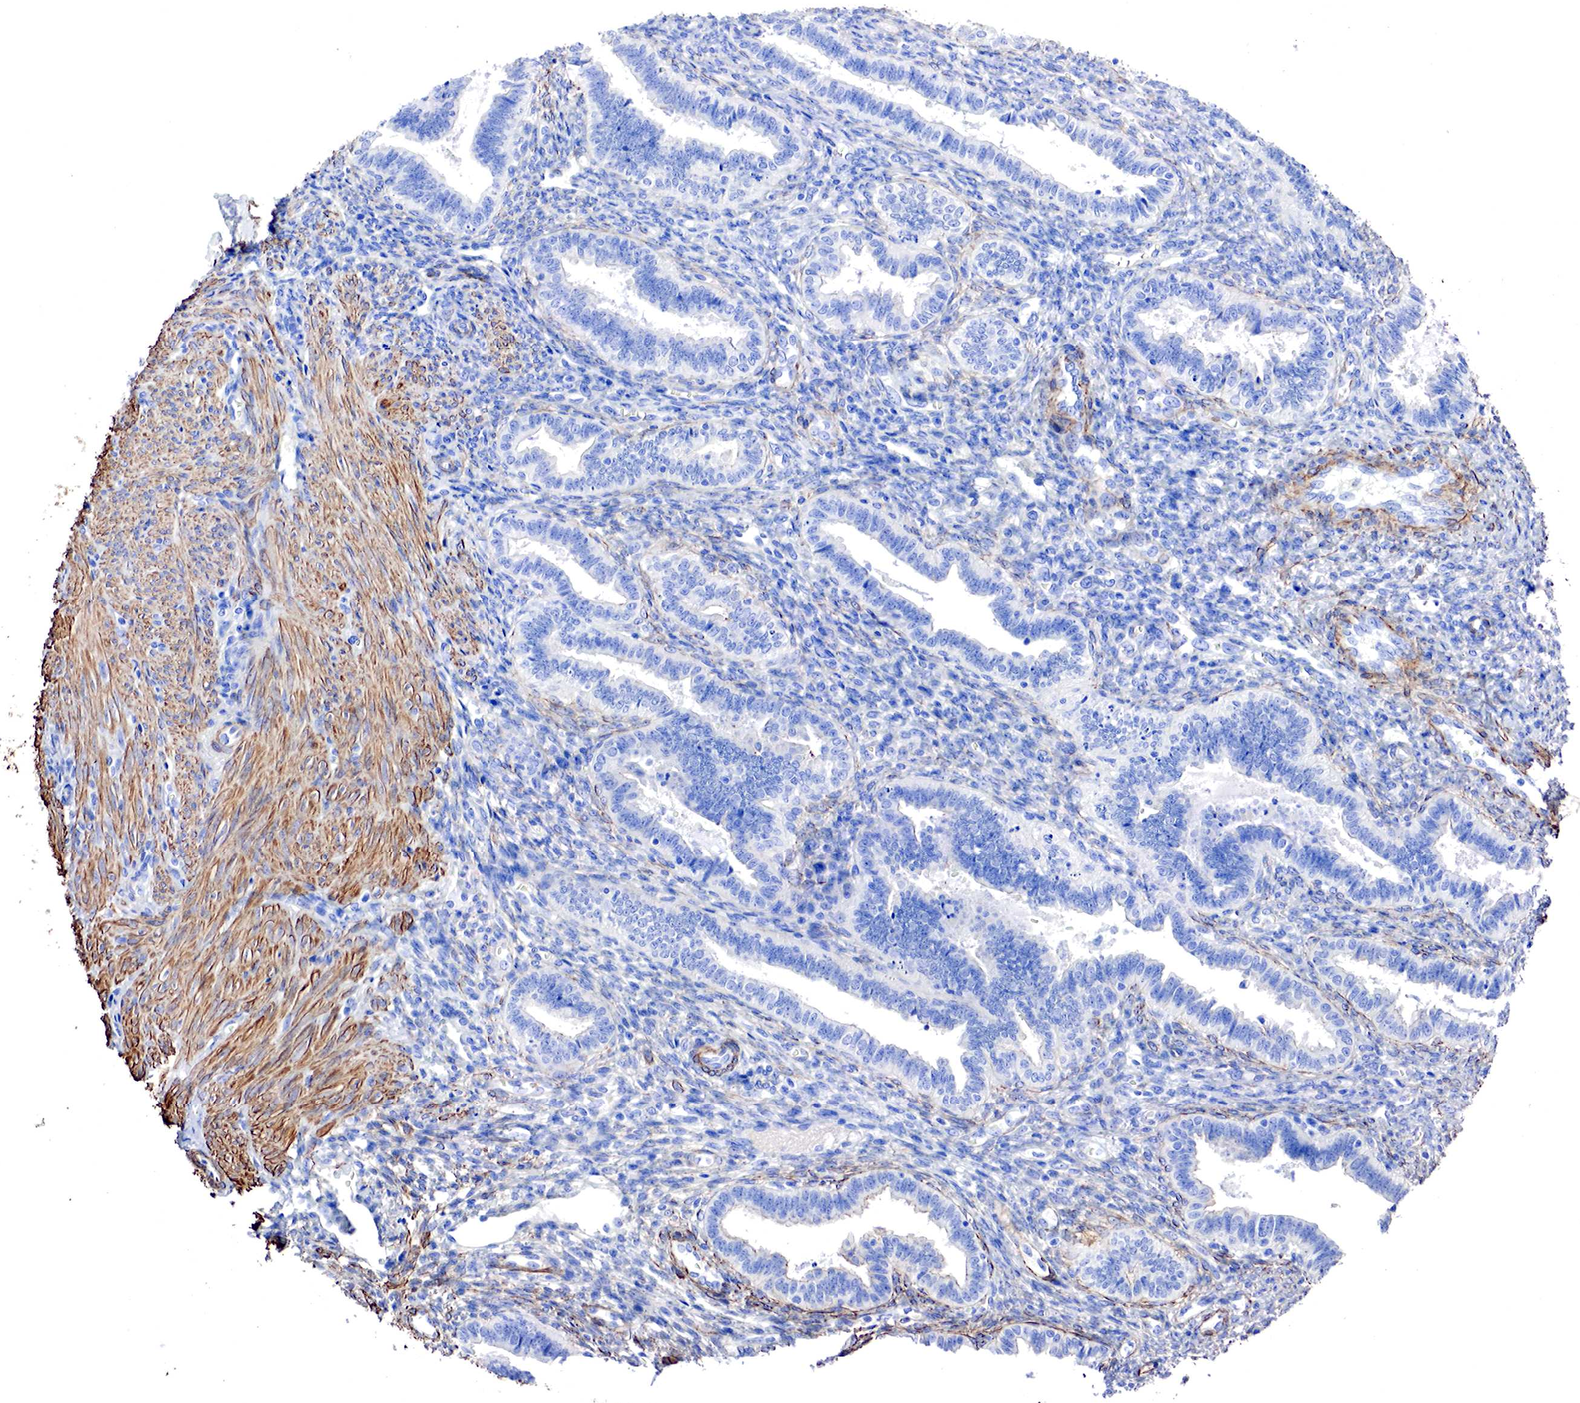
{"staining": {"intensity": "moderate", "quantity": "25%-75%", "location": "cytoplasmic/membranous"}, "tissue": "endometrium", "cell_type": "Cells in endometrial stroma", "image_type": "normal", "snomed": [{"axis": "morphology", "description": "Normal tissue, NOS"}, {"axis": "topography", "description": "Endometrium"}], "caption": "Protein staining of benign endometrium reveals moderate cytoplasmic/membranous staining in about 25%-75% of cells in endometrial stroma. (DAB (3,3'-diaminobenzidine) IHC with brightfield microscopy, high magnification).", "gene": "TPM1", "patient": {"sex": "female", "age": 36}}